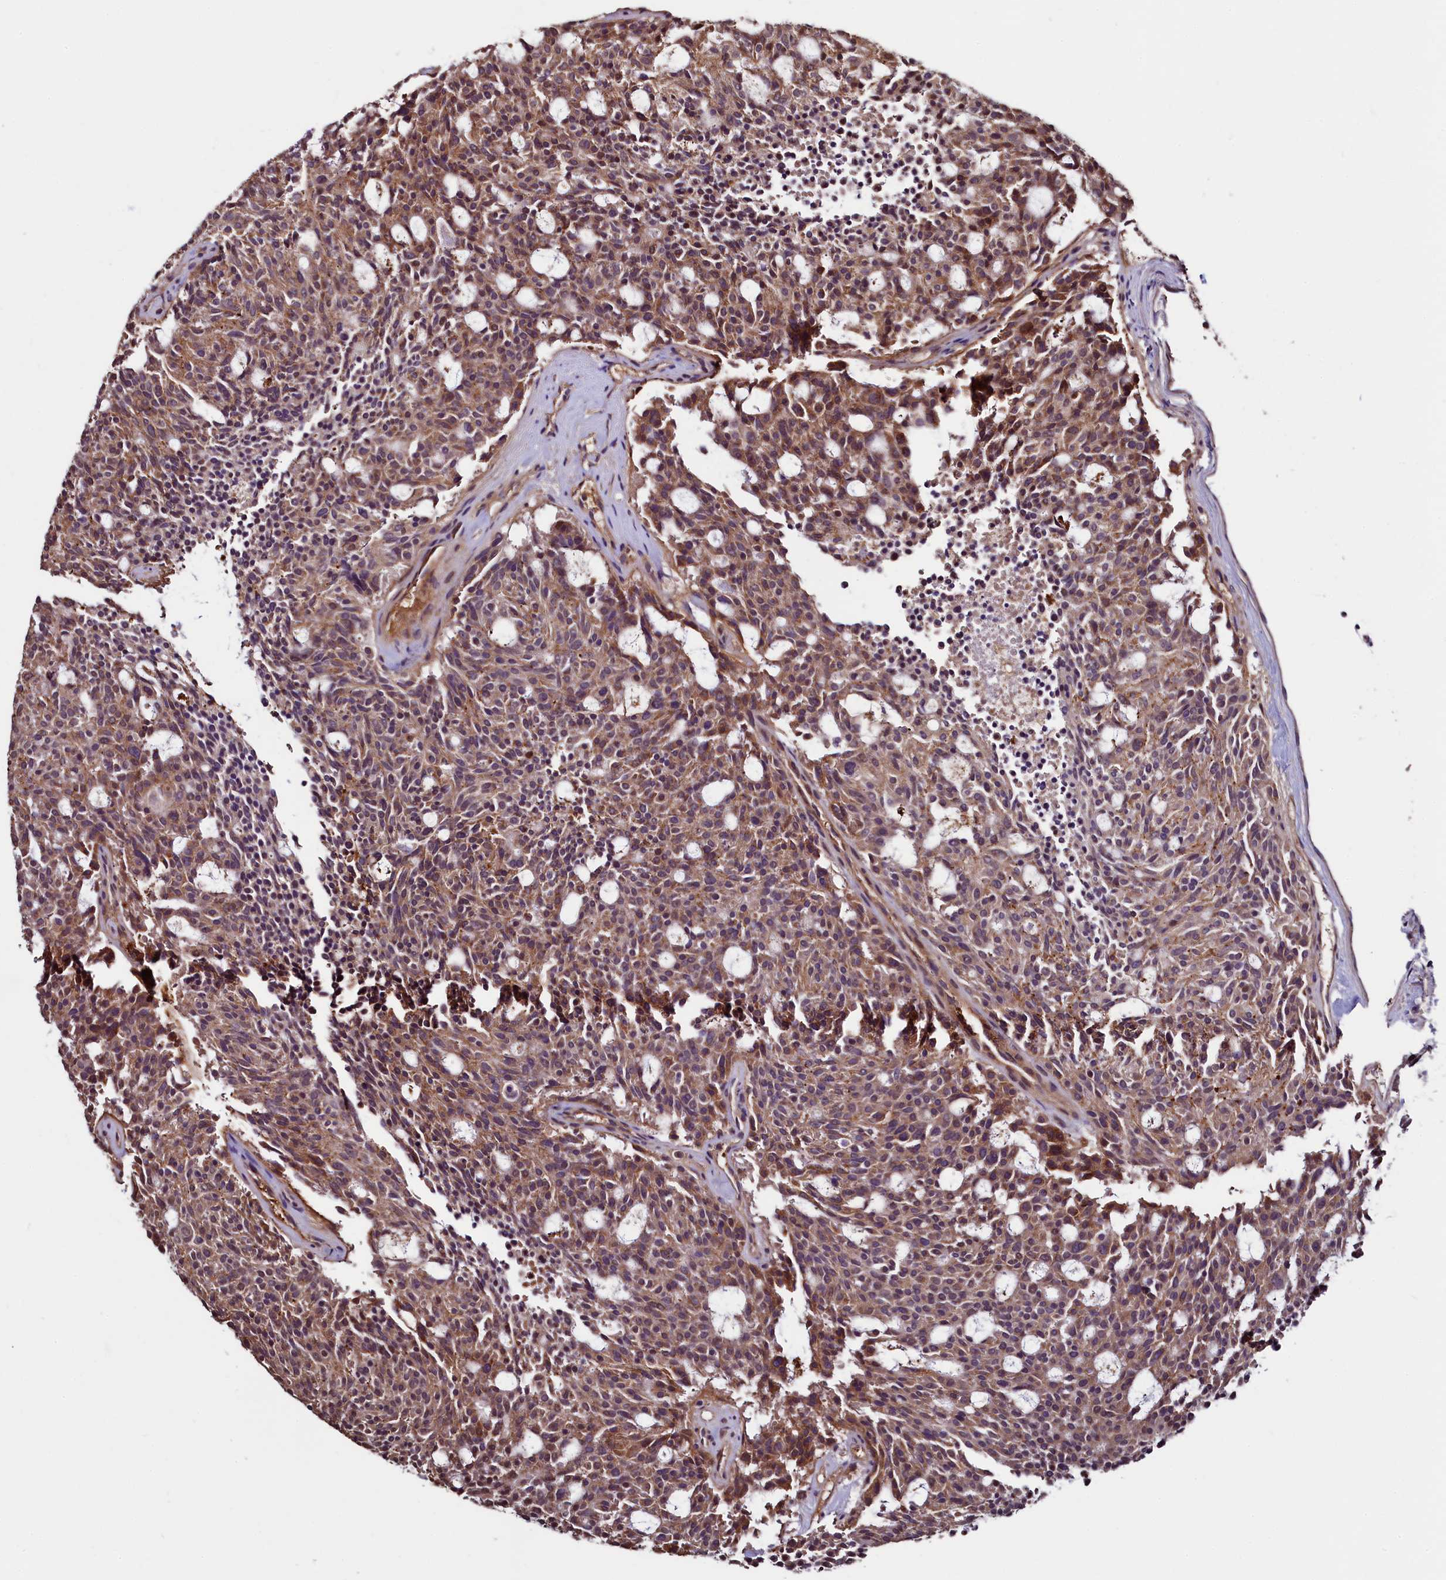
{"staining": {"intensity": "moderate", "quantity": ">75%", "location": "cytoplasmic/membranous"}, "tissue": "carcinoid", "cell_type": "Tumor cells", "image_type": "cancer", "snomed": [{"axis": "morphology", "description": "Carcinoid, malignant, NOS"}, {"axis": "topography", "description": "Pancreas"}], "caption": "An immunohistochemistry (IHC) micrograph of neoplastic tissue is shown. Protein staining in brown highlights moderate cytoplasmic/membranous positivity in malignant carcinoid within tumor cells.", "gene": "RBFA", "patient": {"sex": "female", "age": 54}}